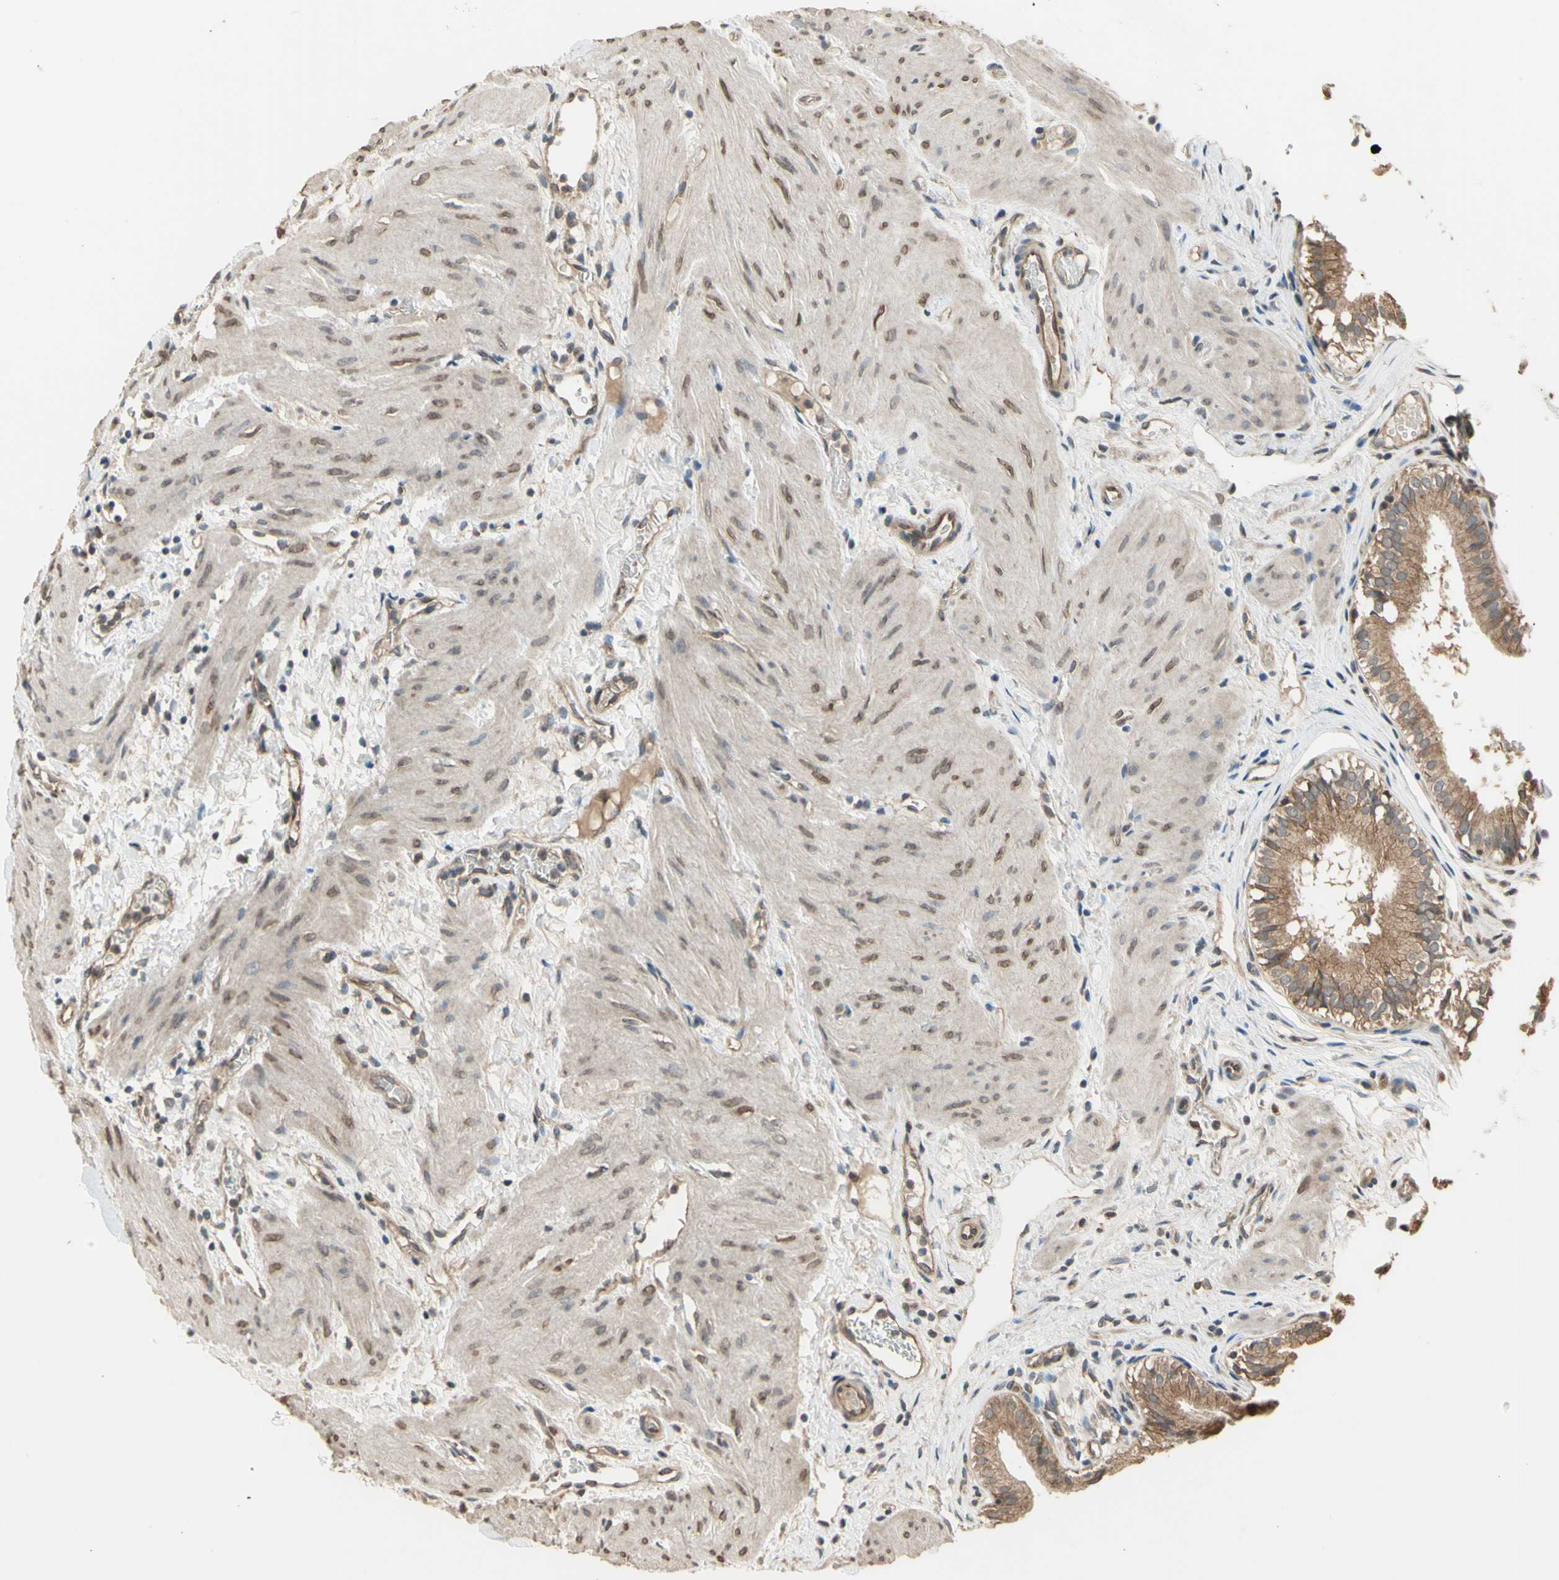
{"staining": {"intensity": "moderate", "quantity": ">75%", "location": "cytoplasmic/membranous"}, "tissue": "gallbladder", "cell_type": "Glandular cells", "image_type": "normal", "snomed": [{"axis": "morphology", "description": "Normal tissue, NOS"}, {"axis": "topography", "description": "Gallbladder"}], "caption": "Immunohistochemical staining of unremarkable human gallbladder reveals >75% levels of moderate cytoplasmic/membranous protein positivity in about >75% of glandular cells.", "gene": "EFNB2", "patient": {"sex": "female", "age": 26}}